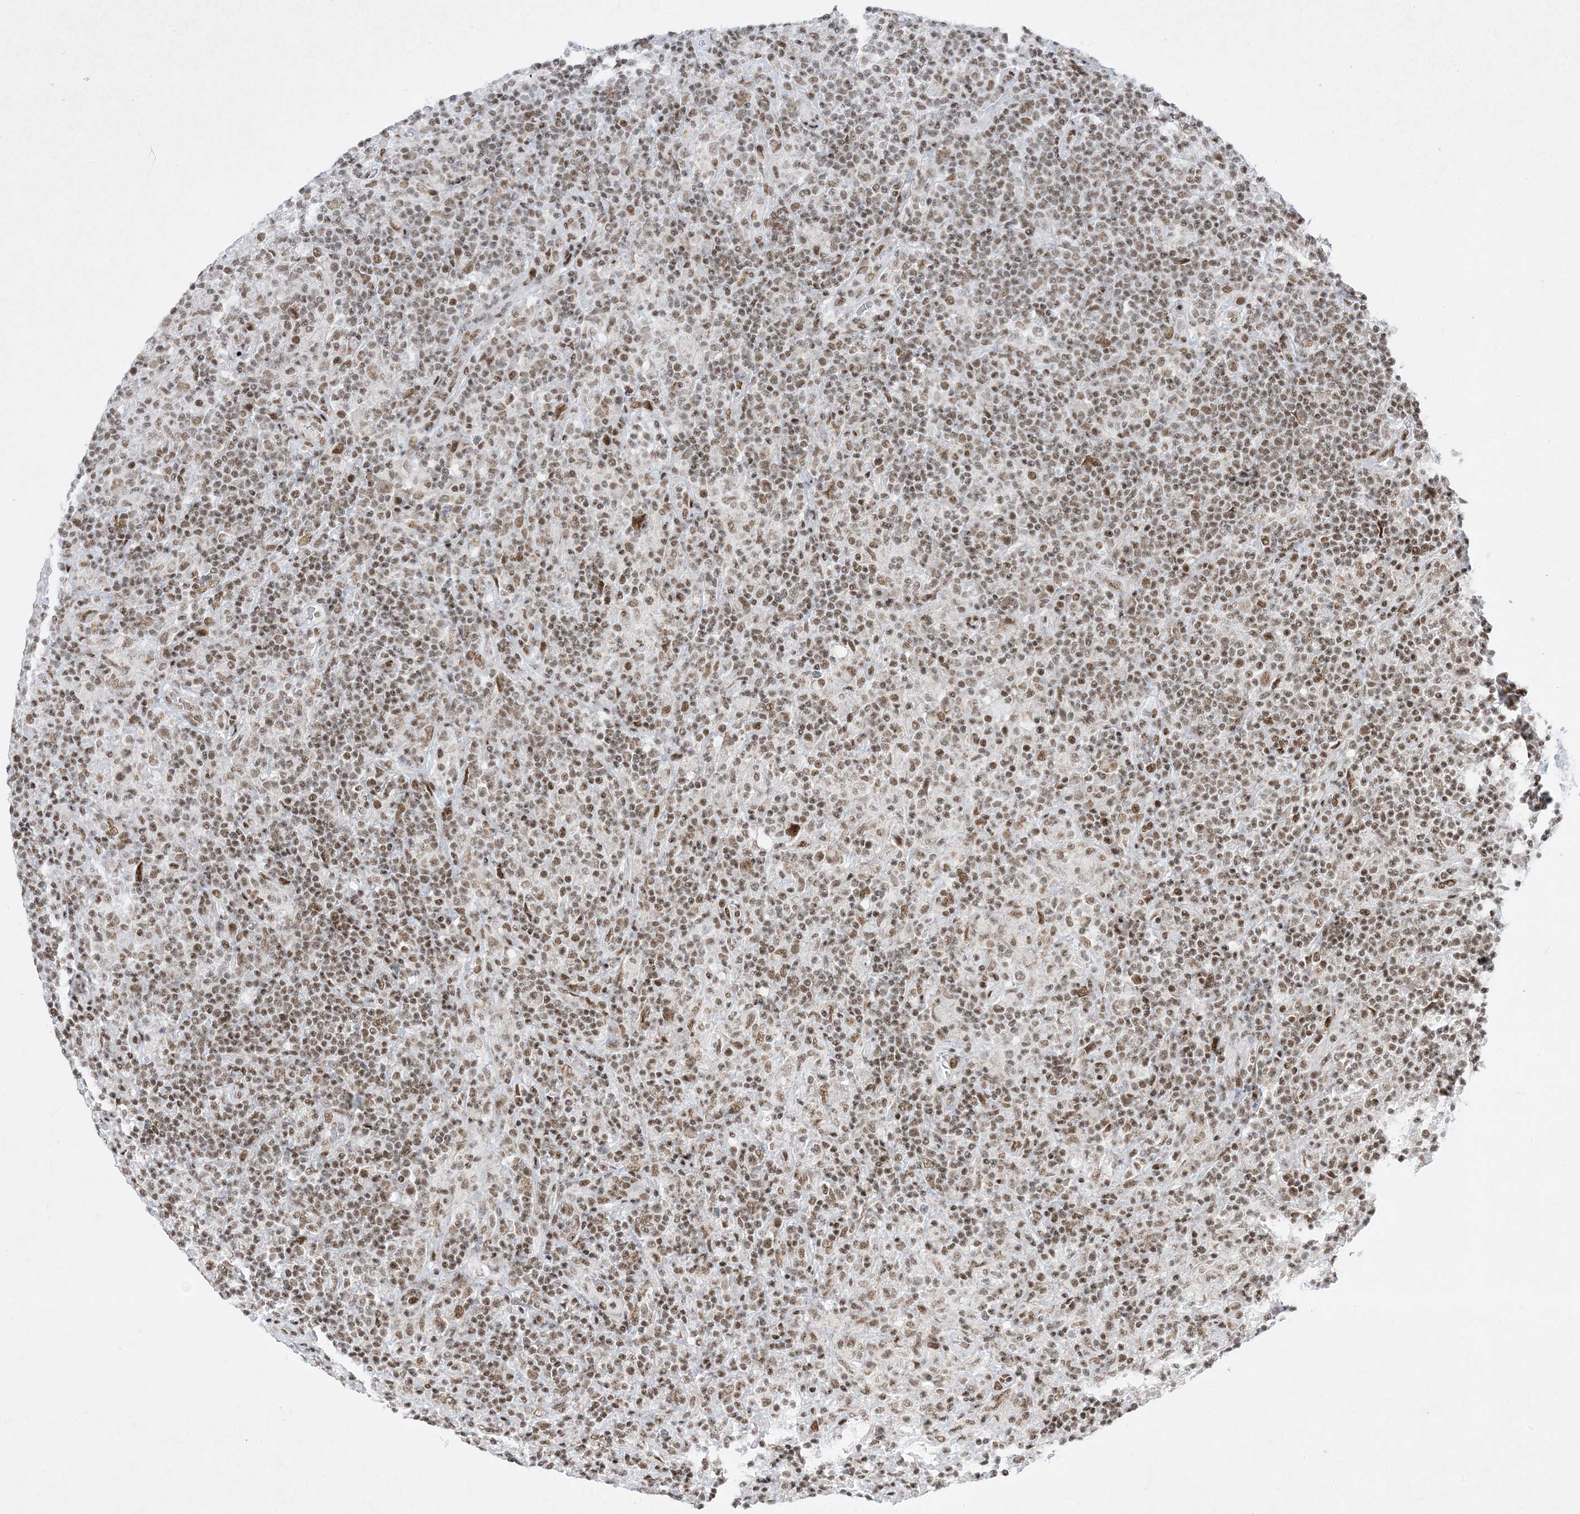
{"staining": {"intensity": "moderate", "quantity": ">75%", "location": "nuclear"}, "tissue": "lymphoma", "cell_type": "Tumor cells", "image_type": "cancer", "snomed": [{"axis": "morphology", "description": "Hodgkin's disease, NOS"}, {"axis": "topography", "description": "Lymph node"}], "caption": "Protein staining of lymphoma tissue shows moderate nuclear positivity in approximately >75% of tumor cells.", "gene": "PKNOX2", "patient": {"sex": "male", "age": 70}}